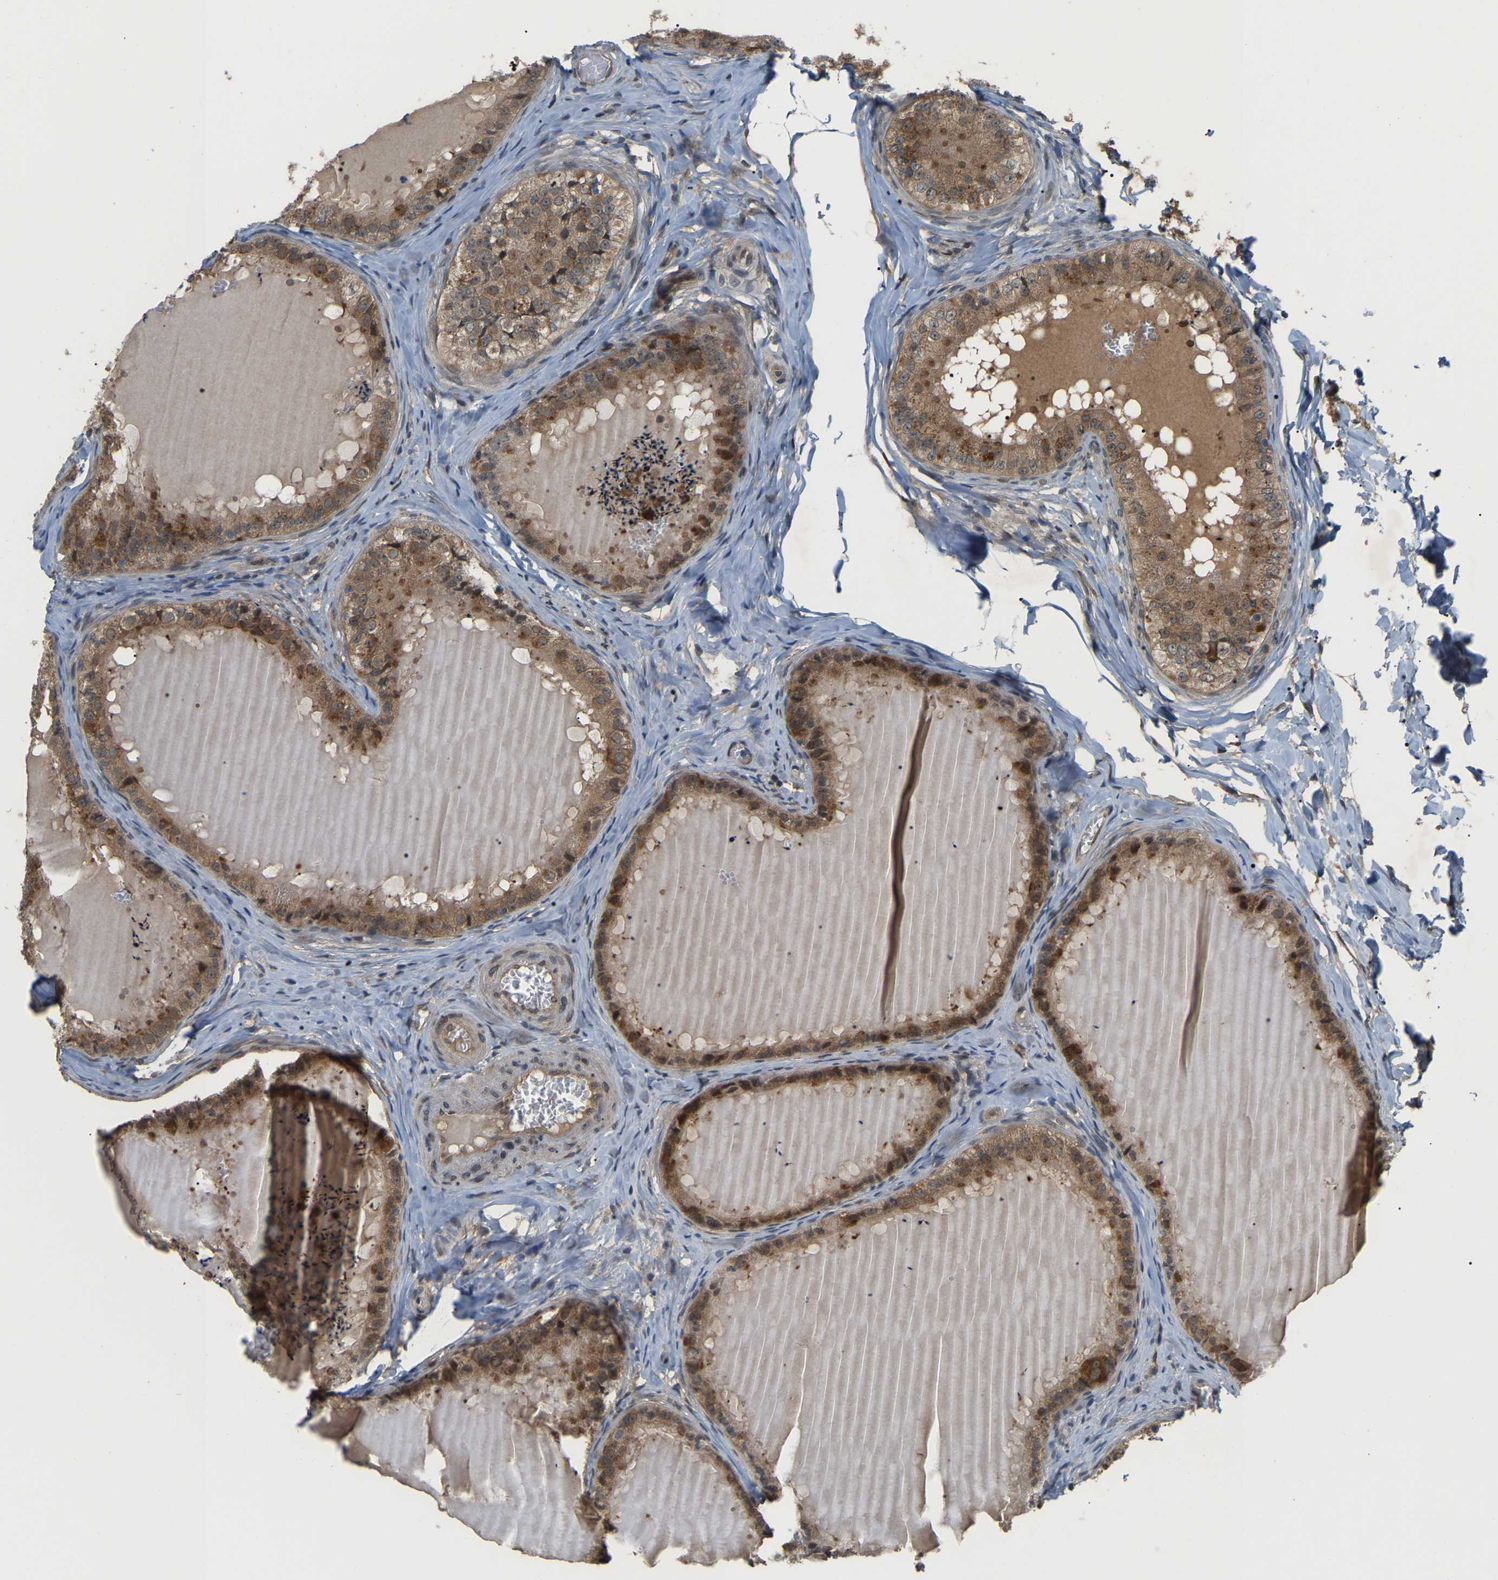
{"staining": {"intensity": "strong", "quantity": ">75%", "location": "cytoplasmic/membranous"}, "tissue": "epididymis", "cell_type": "Glandular cells", "image_type": "normal", "snomed": [{"axis": "morphology", "description": "Normal tissue, NOS"}, {"axis": "topography", "description": "Epididymis"}], "caption": "Glandular cells reveal high levels of strong cytoplasmic/membranous positivity in about >75% of cells in benign human epididymis. (DAB (3,3'-diaminobenzidine) = brown stain, brightfield microscopy at high magnification).", "gene": "CROT", "patient": {"sex": "male", "age": 31}}